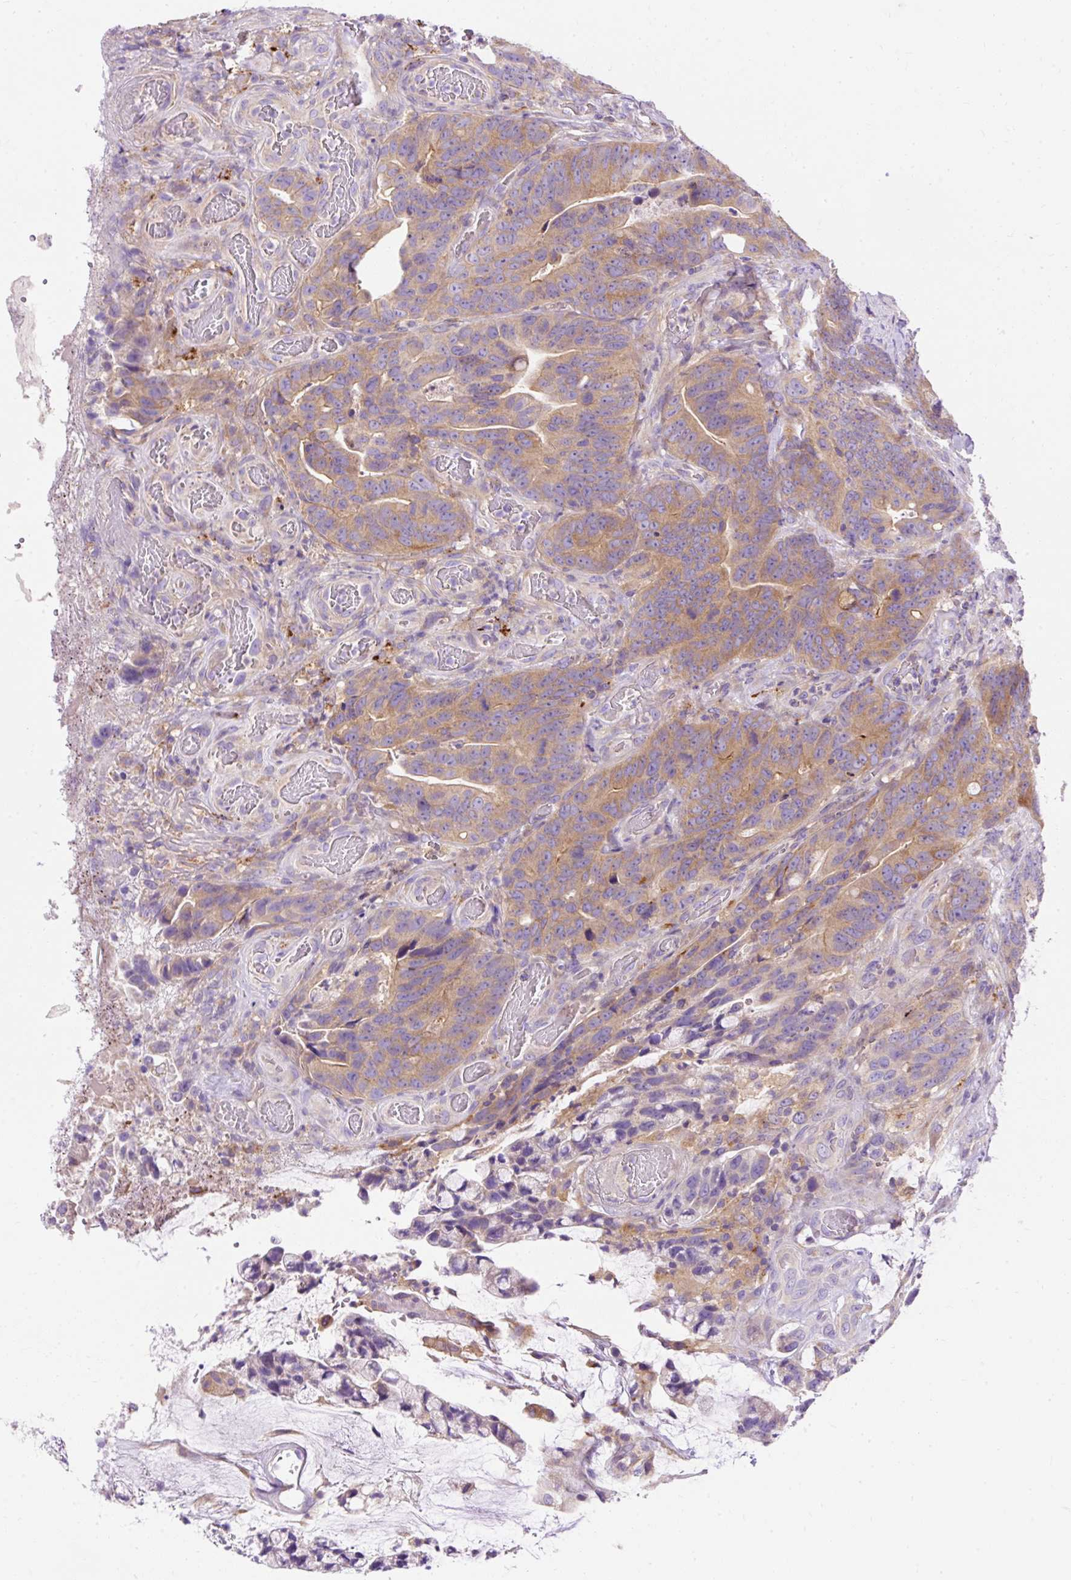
{"staining": {"intensity": "moderate", "quantity": ">75%", "location": "cytoplasmic/membranous"}, "tissue": "colorectal cancer", "cell_type": "Tumor cells", "image_type": "cancer", "snomed": [{"axis": "morphology", "description": "Adenocarcinoma, NOS"}, {"axis": "topography", "description": "Colon"}], "caption": "The photomicrograph displays staining of colorectal cancer, revealing moderate cytoplasmic/membranous protein positivity (brown color) within tumor cells. Immunohistochemistry (ihc) stains the protein of interest in brown and the nuclei are stained blue.", "gene": "OR4K15", "patient": {"sex": "female", "age": 82}}